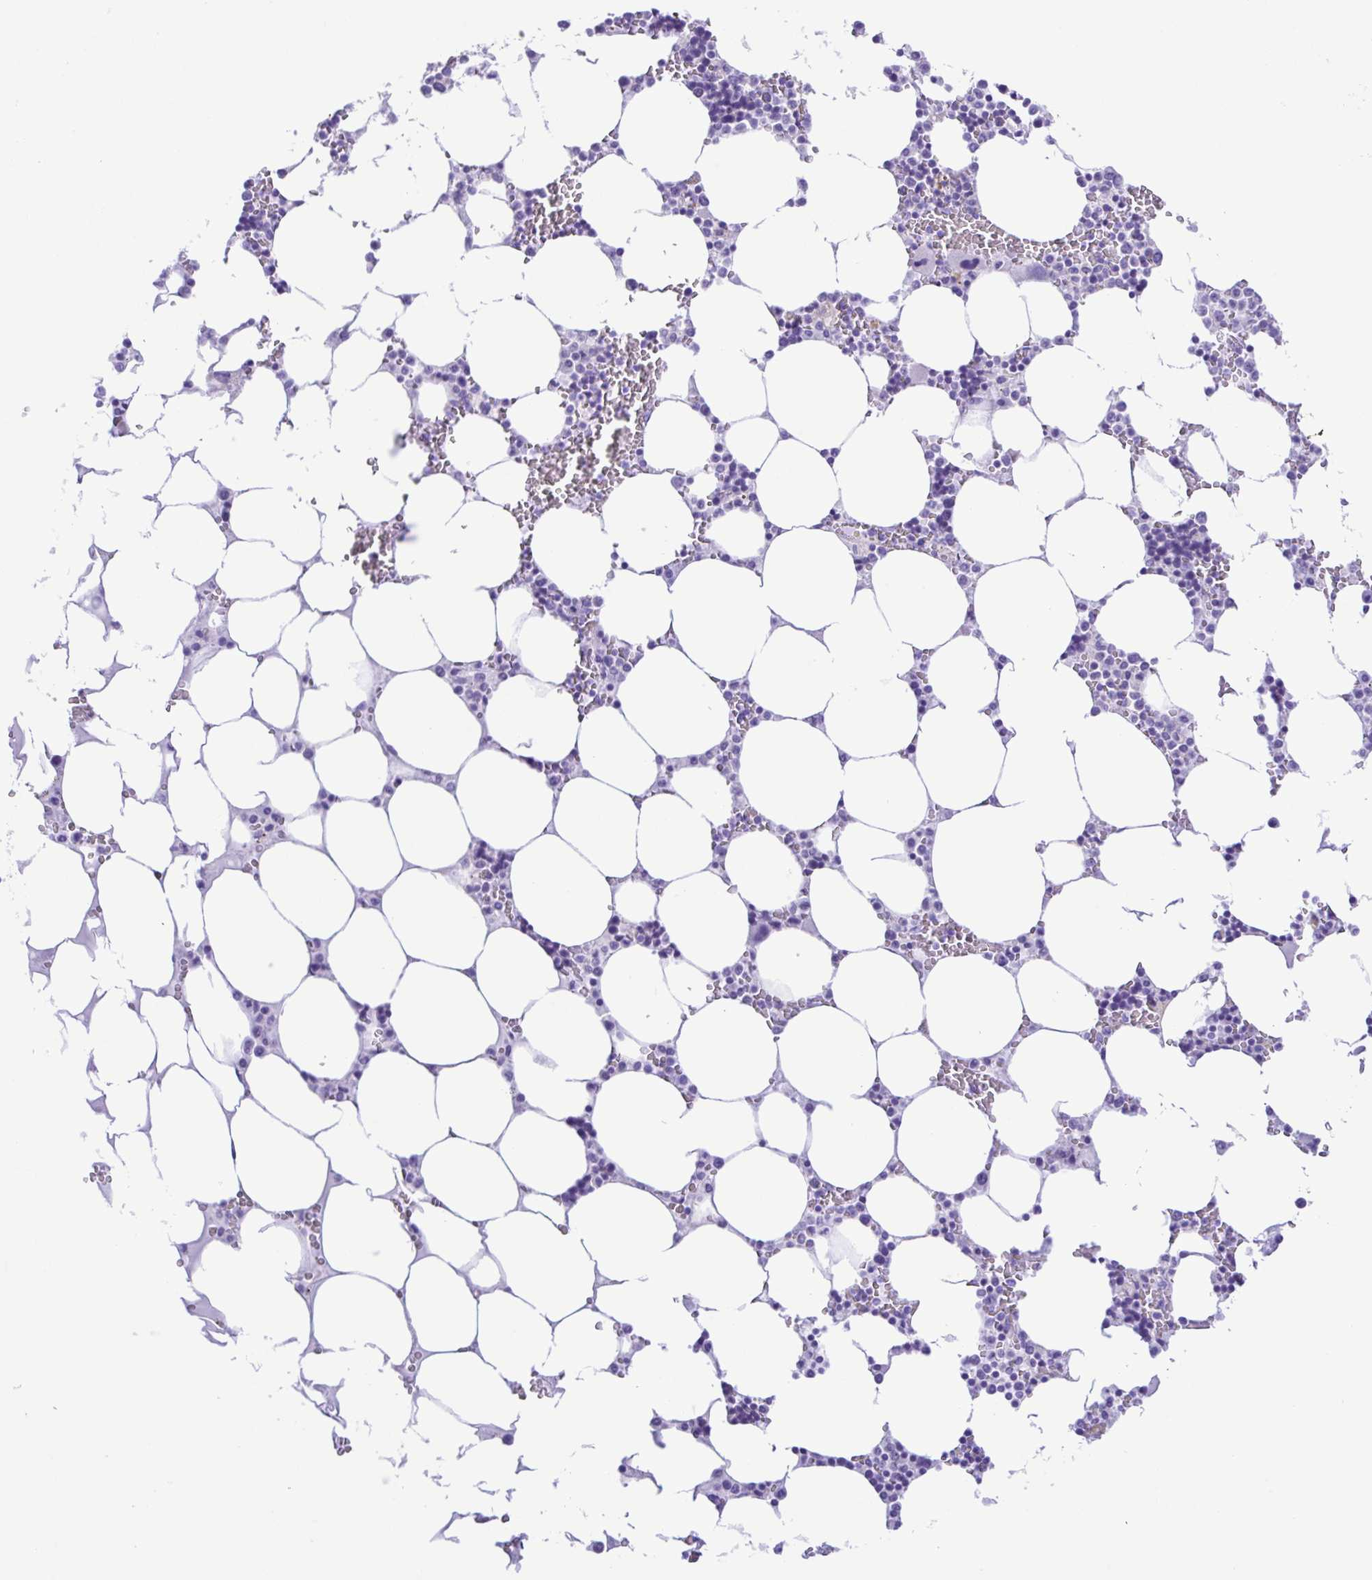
{"staining": {"intensity": "negative", "quantity": "none", "location": "none"}, "tissue": "bone marrow", "cell_type": "Hematopoietic cells", "image_type": "normal", "snomed": [{"axis": "morphology", "description": "Normal tissue, NOS"}, {"axis": "topography", "description": "Bone marrow"}], "caption": "Immunohistochemistry of benign bone marrow displays no staining in hematopoietic cells. (Stains: DAB (3,3'-diaminobenzidine) immunohistochemistry with hematoxylin counter stain, Microscopy: brightfield microscopy at high magnification).", "gene": "ERP27", "patient": {"sex": "male", "age": 64}}